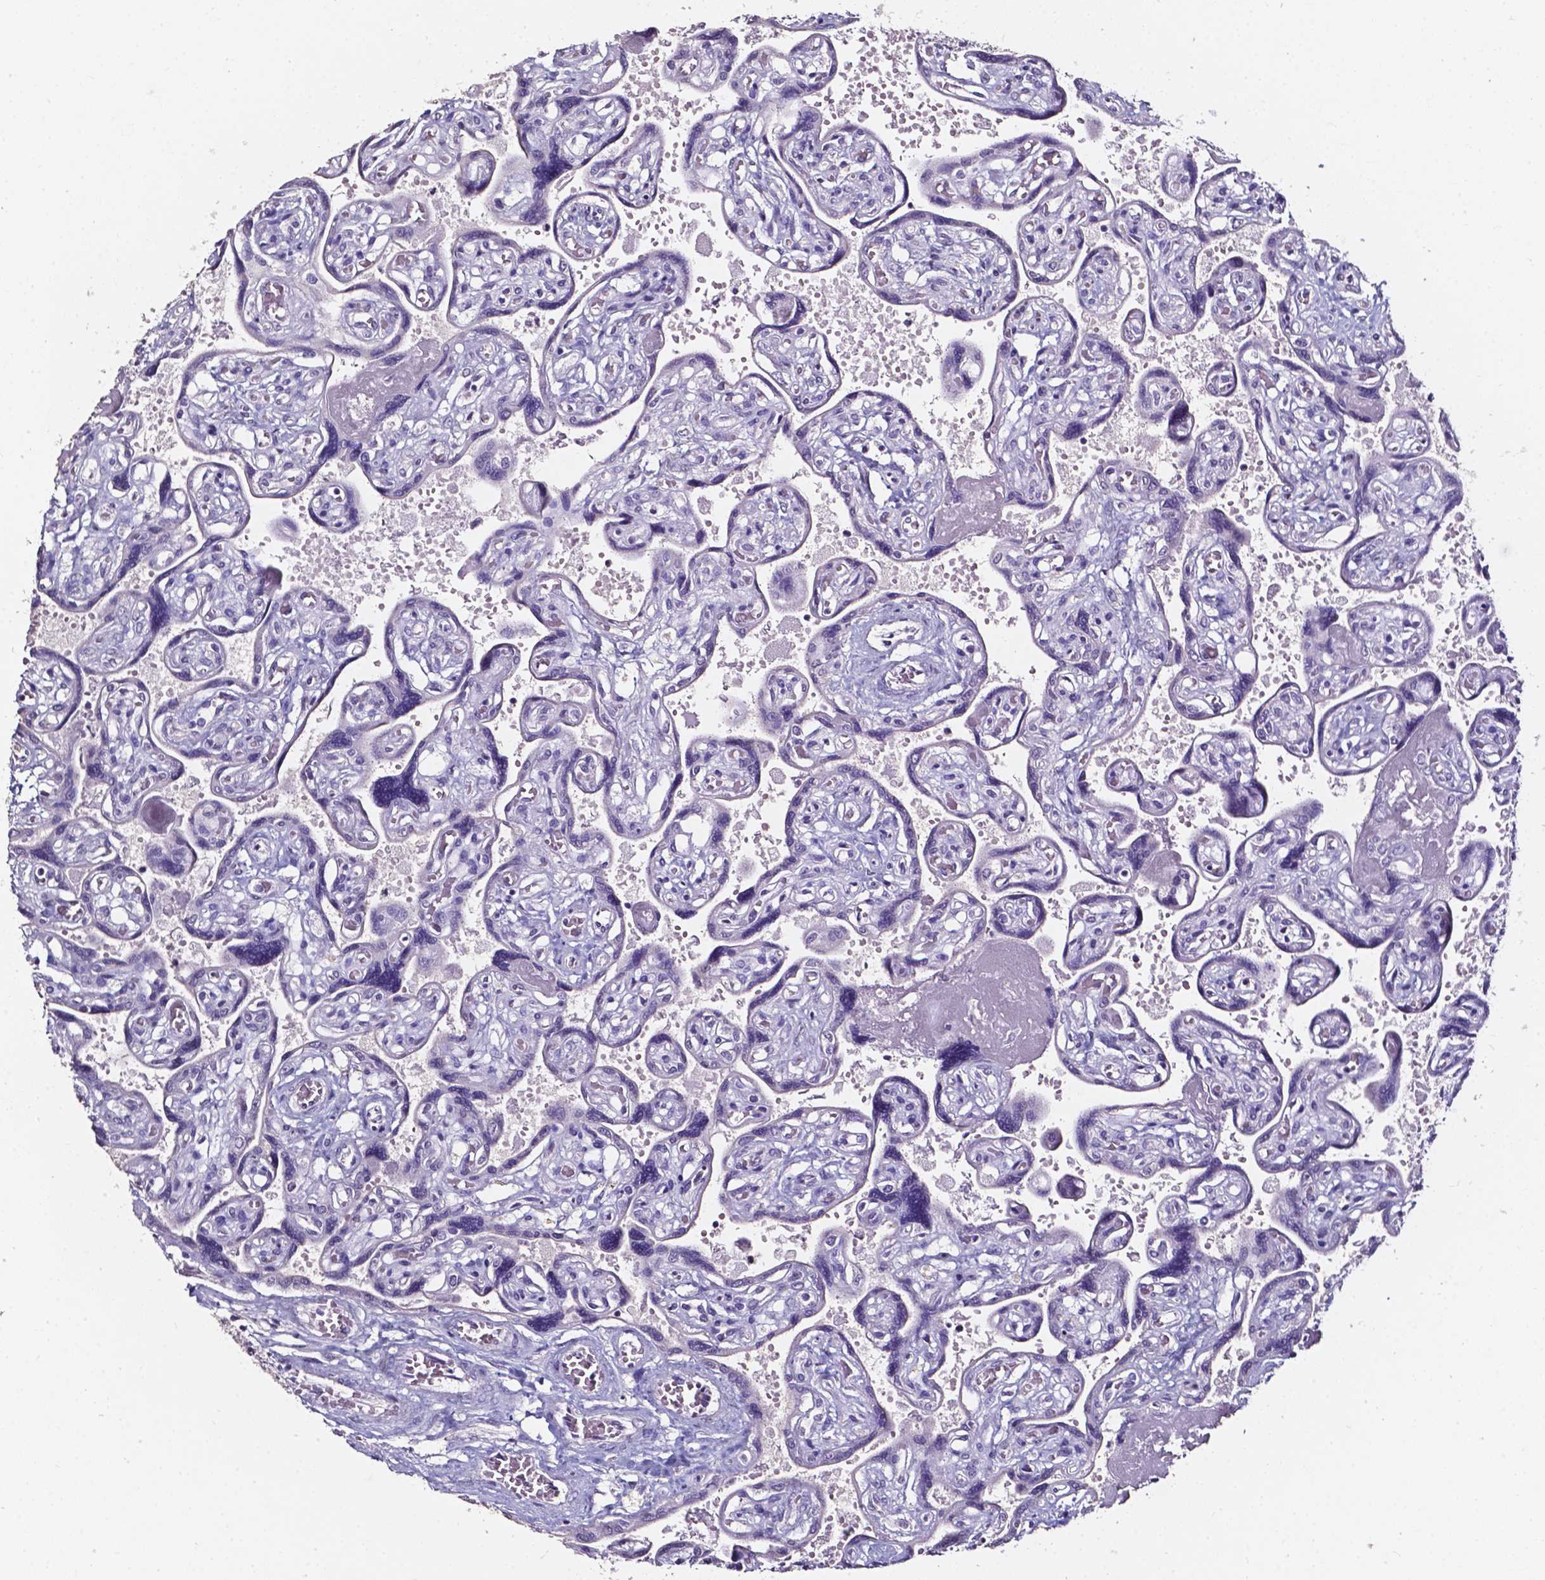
{"staining": {"intensity": "negative", "quantity": "none", "location": "none"}, "tissue": "placenta", "cell_type": "Decidual cells", "image_type": "normal", "snomed": [{"axis": "morphology", "description": "Normal tissue, NOS"}, {"axis": "topography", "description": "Placenta"}], "caption": "DAB immunohistochemical staining of normal human placenta demonstrates no significant staining in decidual cells. (DAB (3,3'-diaminobenzidine) immunohistochemistry (IHC) with hematoxylin counter stain).", "gene": "DEFA5", "patient": {"sex": "female", "age": 32}}